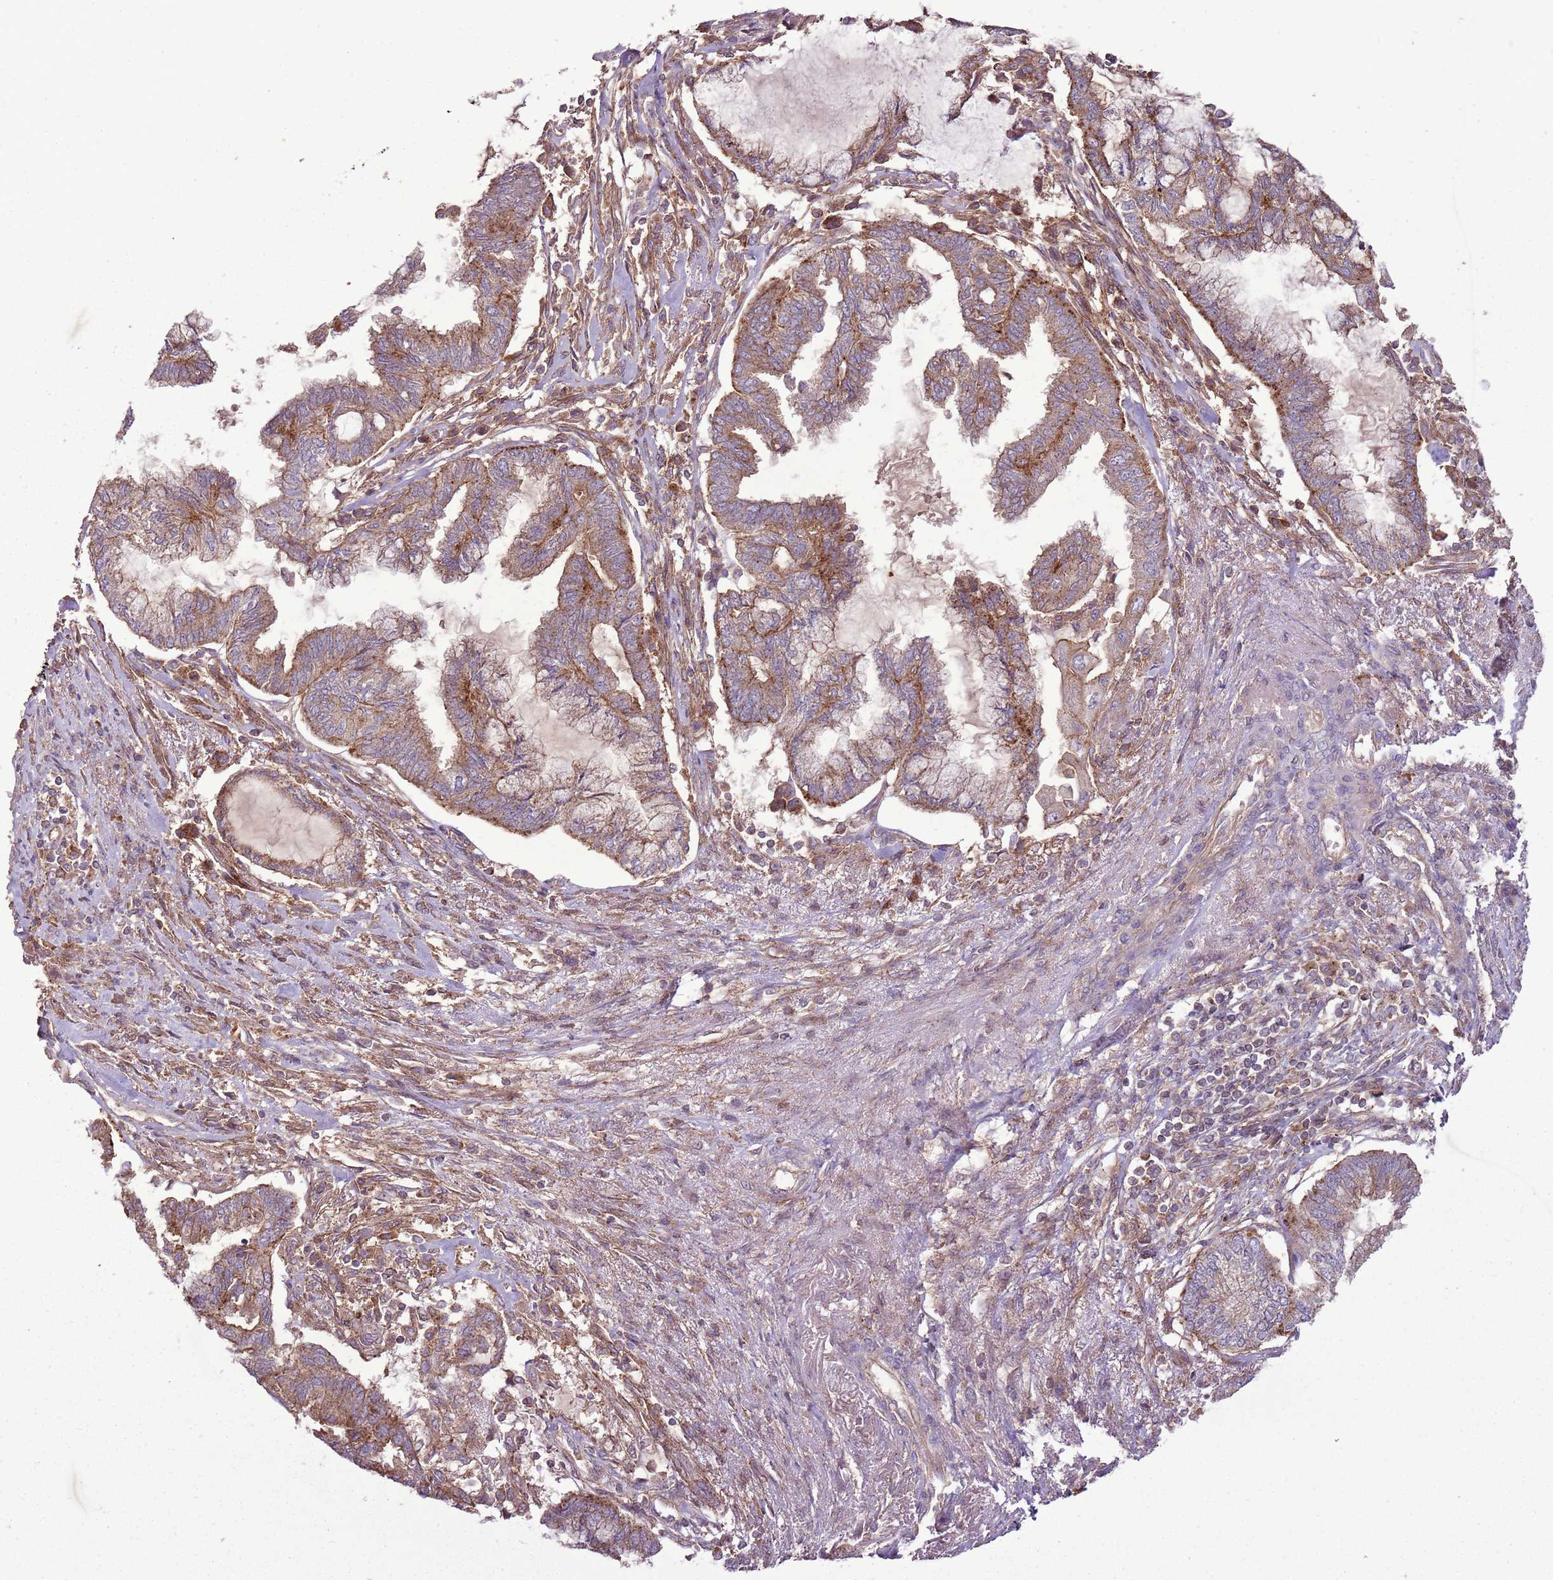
{"staining": {"intensity": "moderate", "quantity": ">75%", "location": "cytoplasmic/membranous"}, "tissue": "endometrial cancer", "cell_type": "Tumor cells", "image_type": "cancer", "snomed": [{"axis": "morphology", "description": "Adenocarcinoma, NOS"}, {"axis": "topography", "description": "Endometrium"}], "caption": "Immunohistochemical staining of human adenocarcinoma (endometrial) exhibits medium levels of moderate cytoplasmic/membranous protein staining in approximately >75% of tumor cells.", "gene": "ANKRD24", "patient": {"sex": "female", "age": 86}}